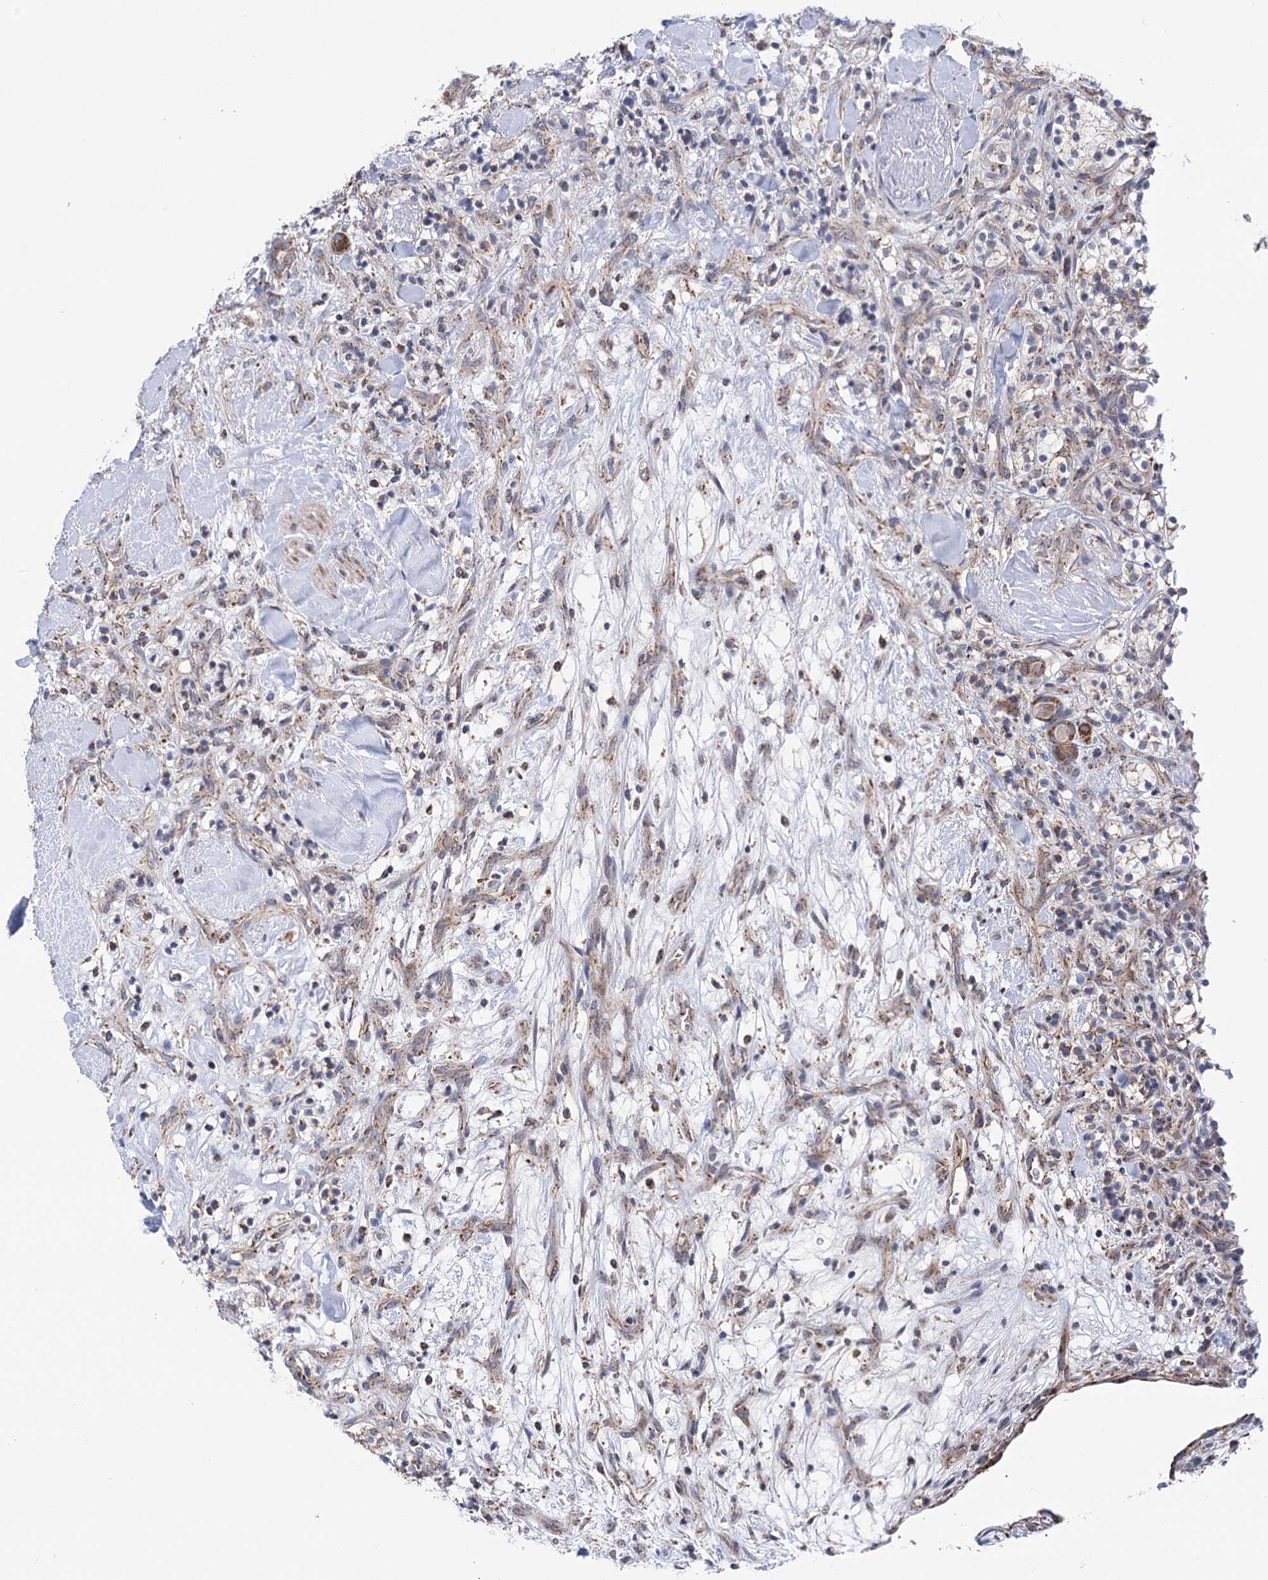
{"staining": {"intensity": "negative", "quantity": "none", "location": "none"}, "tissue": "renal cancer", "cell_type": "Tumor cells", "image_type": "cancer", "snomed": [{"axis": "morphology", "description": "Adenocarcinoma, NOS"}, {"axis": "topography", "description": "Kidney"}], "caption": "A micrograph of adenocarcinoma (renal) stained for a protein shows no brown staining in tumor cells.", "gene": "SUCLA2", "patient": {"sex": "male", "age": 77}}